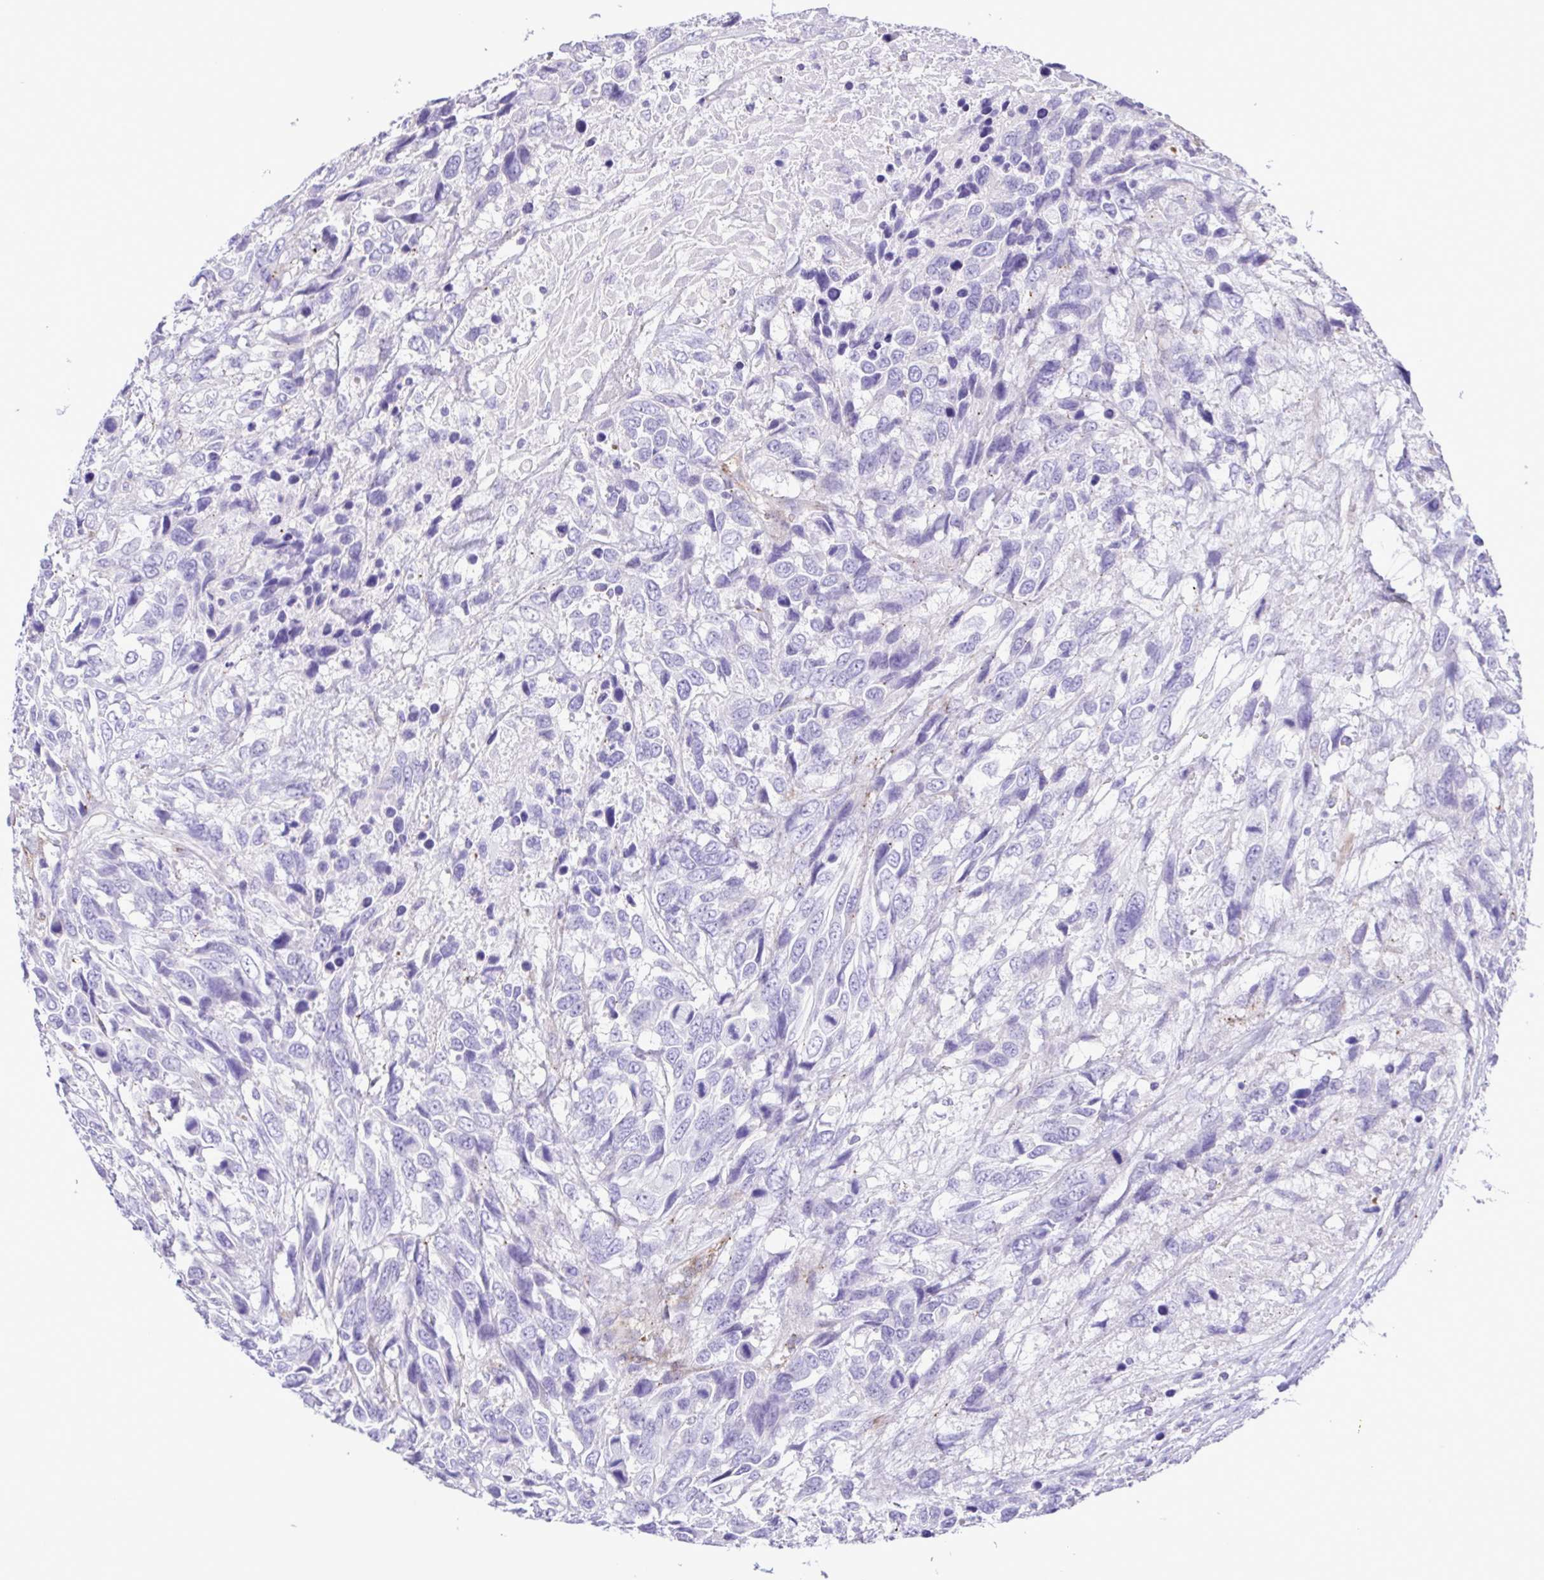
{"staining": {"intensity": "negative", "quantity": "none", "location": "none"}, "tissue": "urothelial cancer", "cell_type": "Tumor cells", "image_type": "cancer", "snomed": [{"axis": "morphology", "description": "Urothelial carcinoma, High grade"}, {"axis": "topography", "description": "Urinary bladder"}], "caption": "Image shows no protein expression in tumor cells of urothelial carcinoma (high-grade) tissue. (Stains: DAB (3,3'-diaminobenzidine) IHC with hematoxylin counter stain, Microscopy: brightfield microscopy at high magnification).", "gene": "FLT1", "patient": {"sex": "female", "age": 70}}